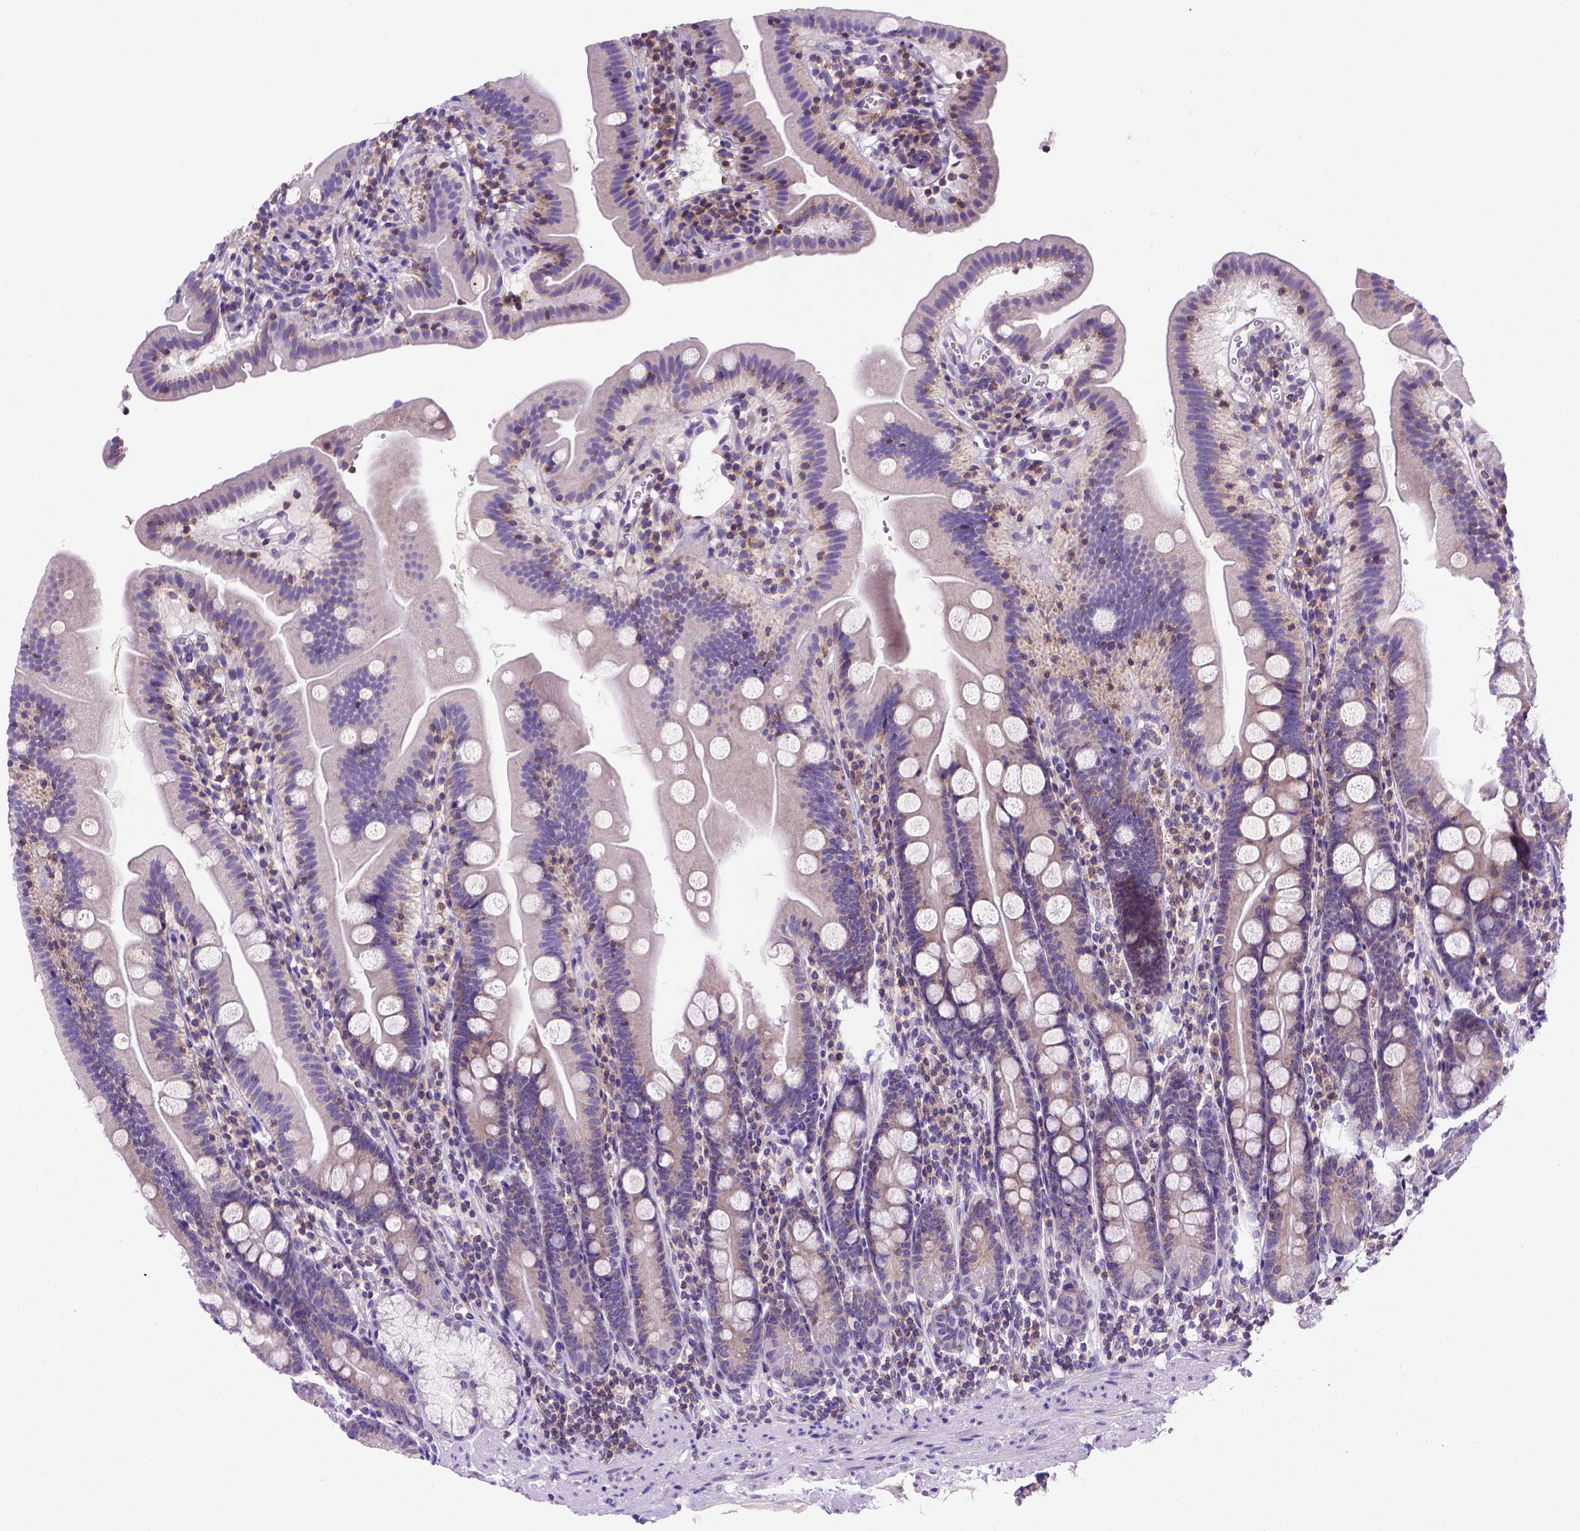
{"staining": {"intensity": "weak", "quantity": "25%-75%", "location": "cytoplasmic/membranous"}, "tissue": "duodenum", "cell_type": "Glandular cells", "image_type": "normal", "snomed": [{"axis": "morphology", "description": "Normal tissue, NOS"}, {"axis": "topography", "description": "Duodenum"}], "caption": "Immunohistochemistry (DAB) staining of benign human duodenum reveals weak cytoplasmic/membranous protein expression in about 25%-75% of glandular cells. (Stains: DAB in brown, nuclei in blue, Microscopy: brightfield microscopy at high magnification).", "gene": "FOXI1", "patient": {"sex": "female", "age": 67}}